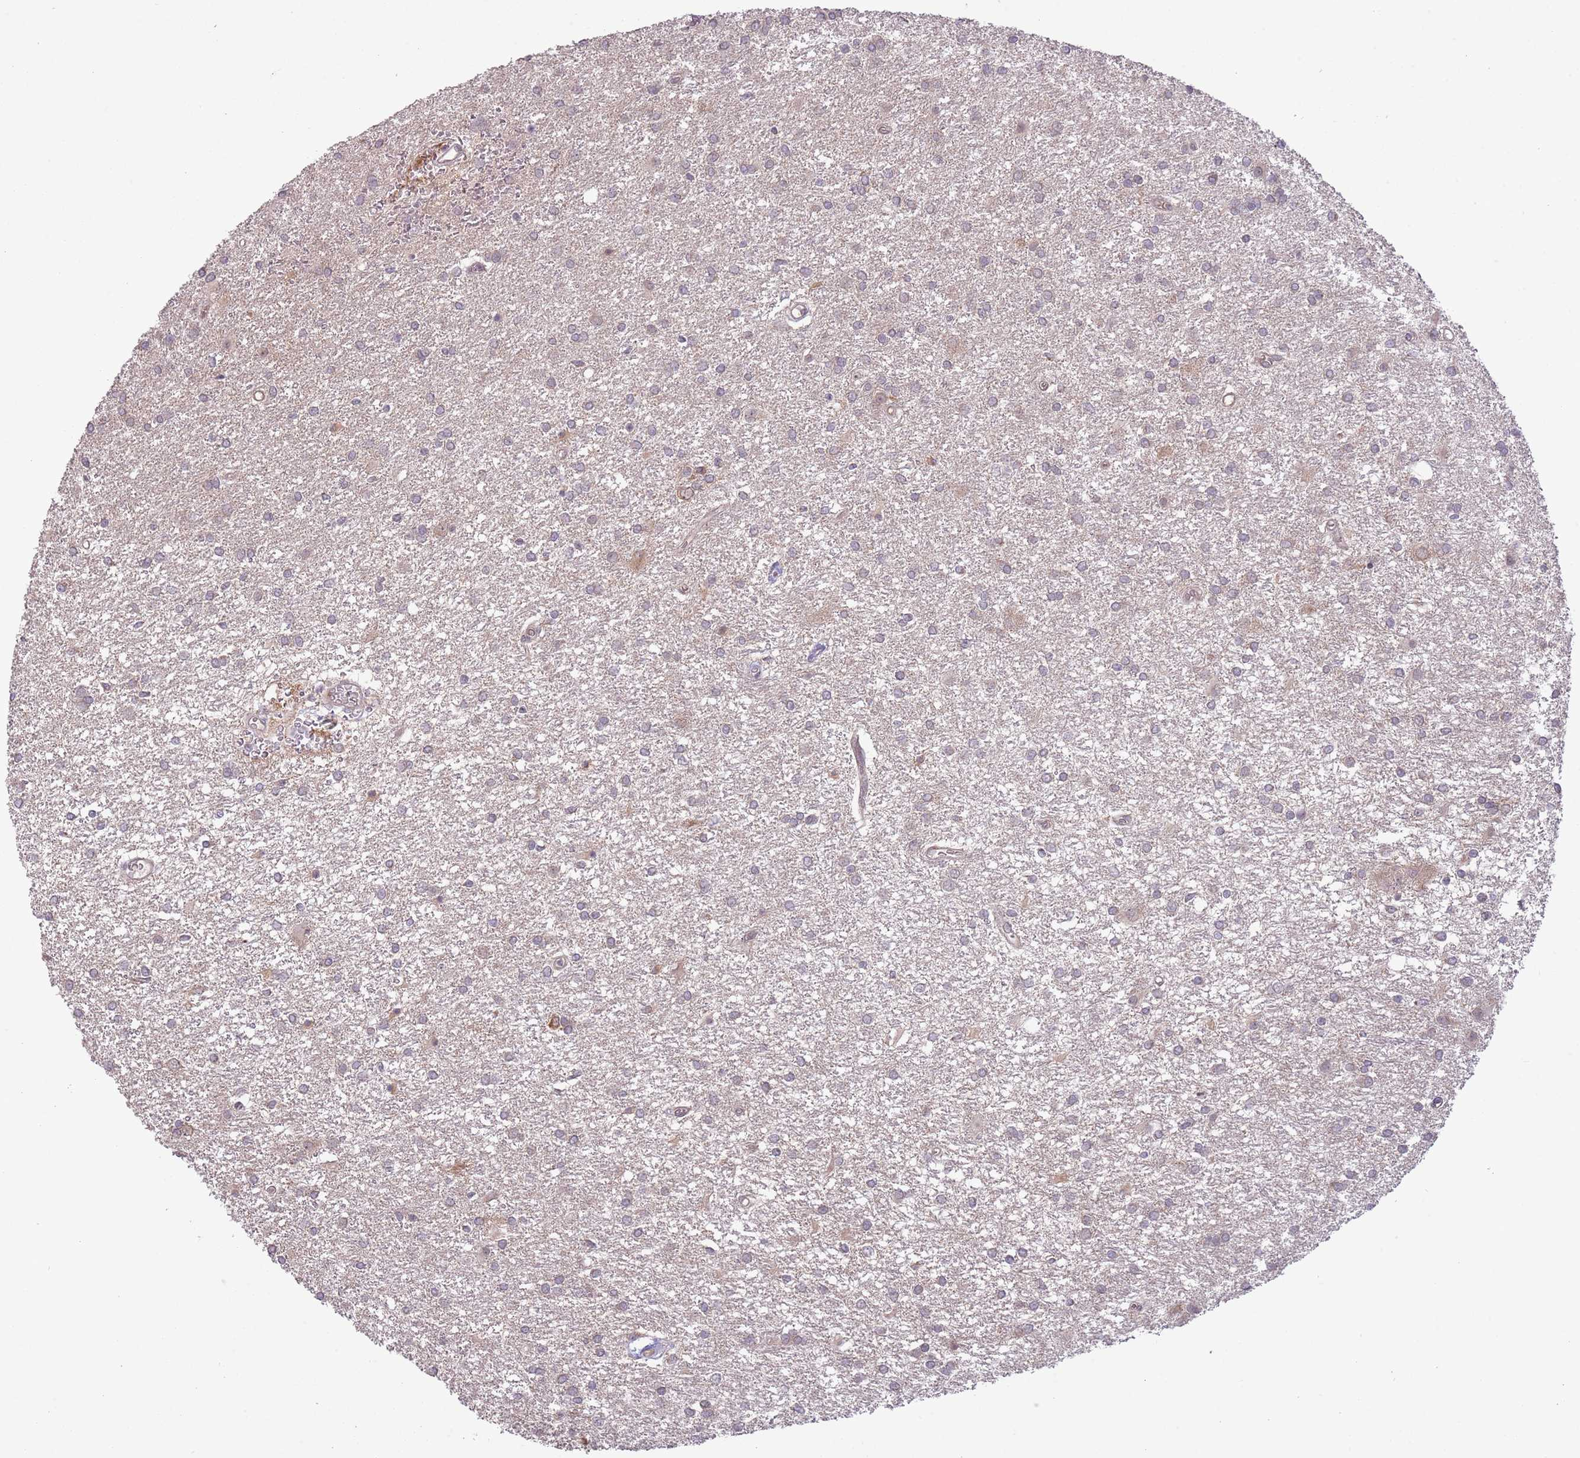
{"staining": {"intensity": "negative", "quantity": "none", "location": "none"}, "tissue": "glioma", "cell_type": "Tumor cells", "image_type": "cancer", "snomed": [{"axis": "morphology", "description": "Glioma, malignant, High grade"}, {"axis": "topography", "description": "Brain"}], "caption": "Glioma stained for a protein using immunohistochemistry exhibits no expression tumor cells.", "gene": "DPP10", "patient": {"sex": "female", "age": 50}}